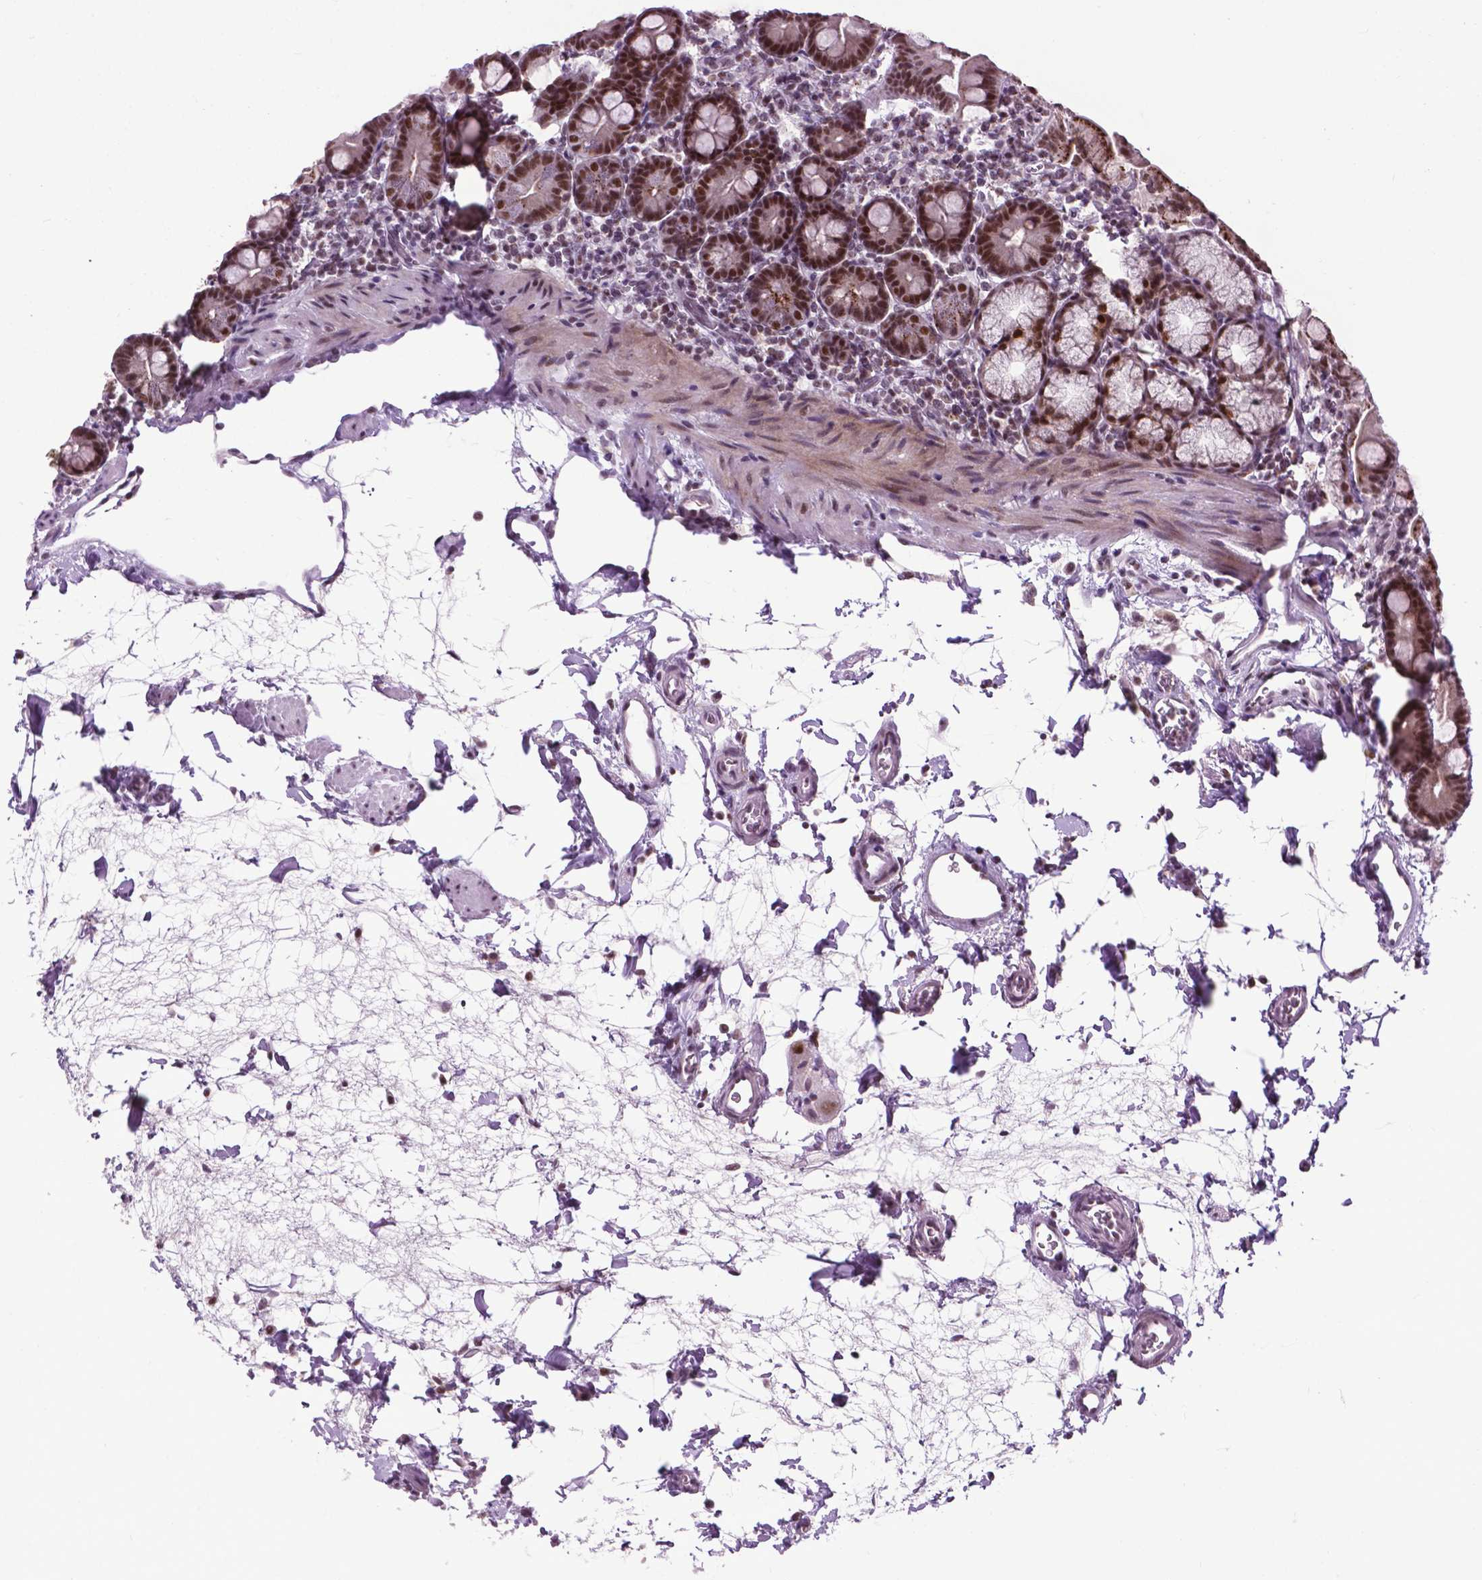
{"staining": {"intensity": "moderate", "quantity": ">75%", "location": "cytoplasmic/membranous,nuclear"}, "tissue": "duodenum", "cell_type": "Glandular cells", "image_type": "normal", "snomed": [{"axis": "morphology", "description": "Normal tissue, NOS"}, {"axis": "topography", "description": "Duodenum"}], "caption": "Duodenum stained with a protein marker shows moderate staining in glandular cells.", "gene": "EAF1", "patient": {"sex": "male", "age": 59}}